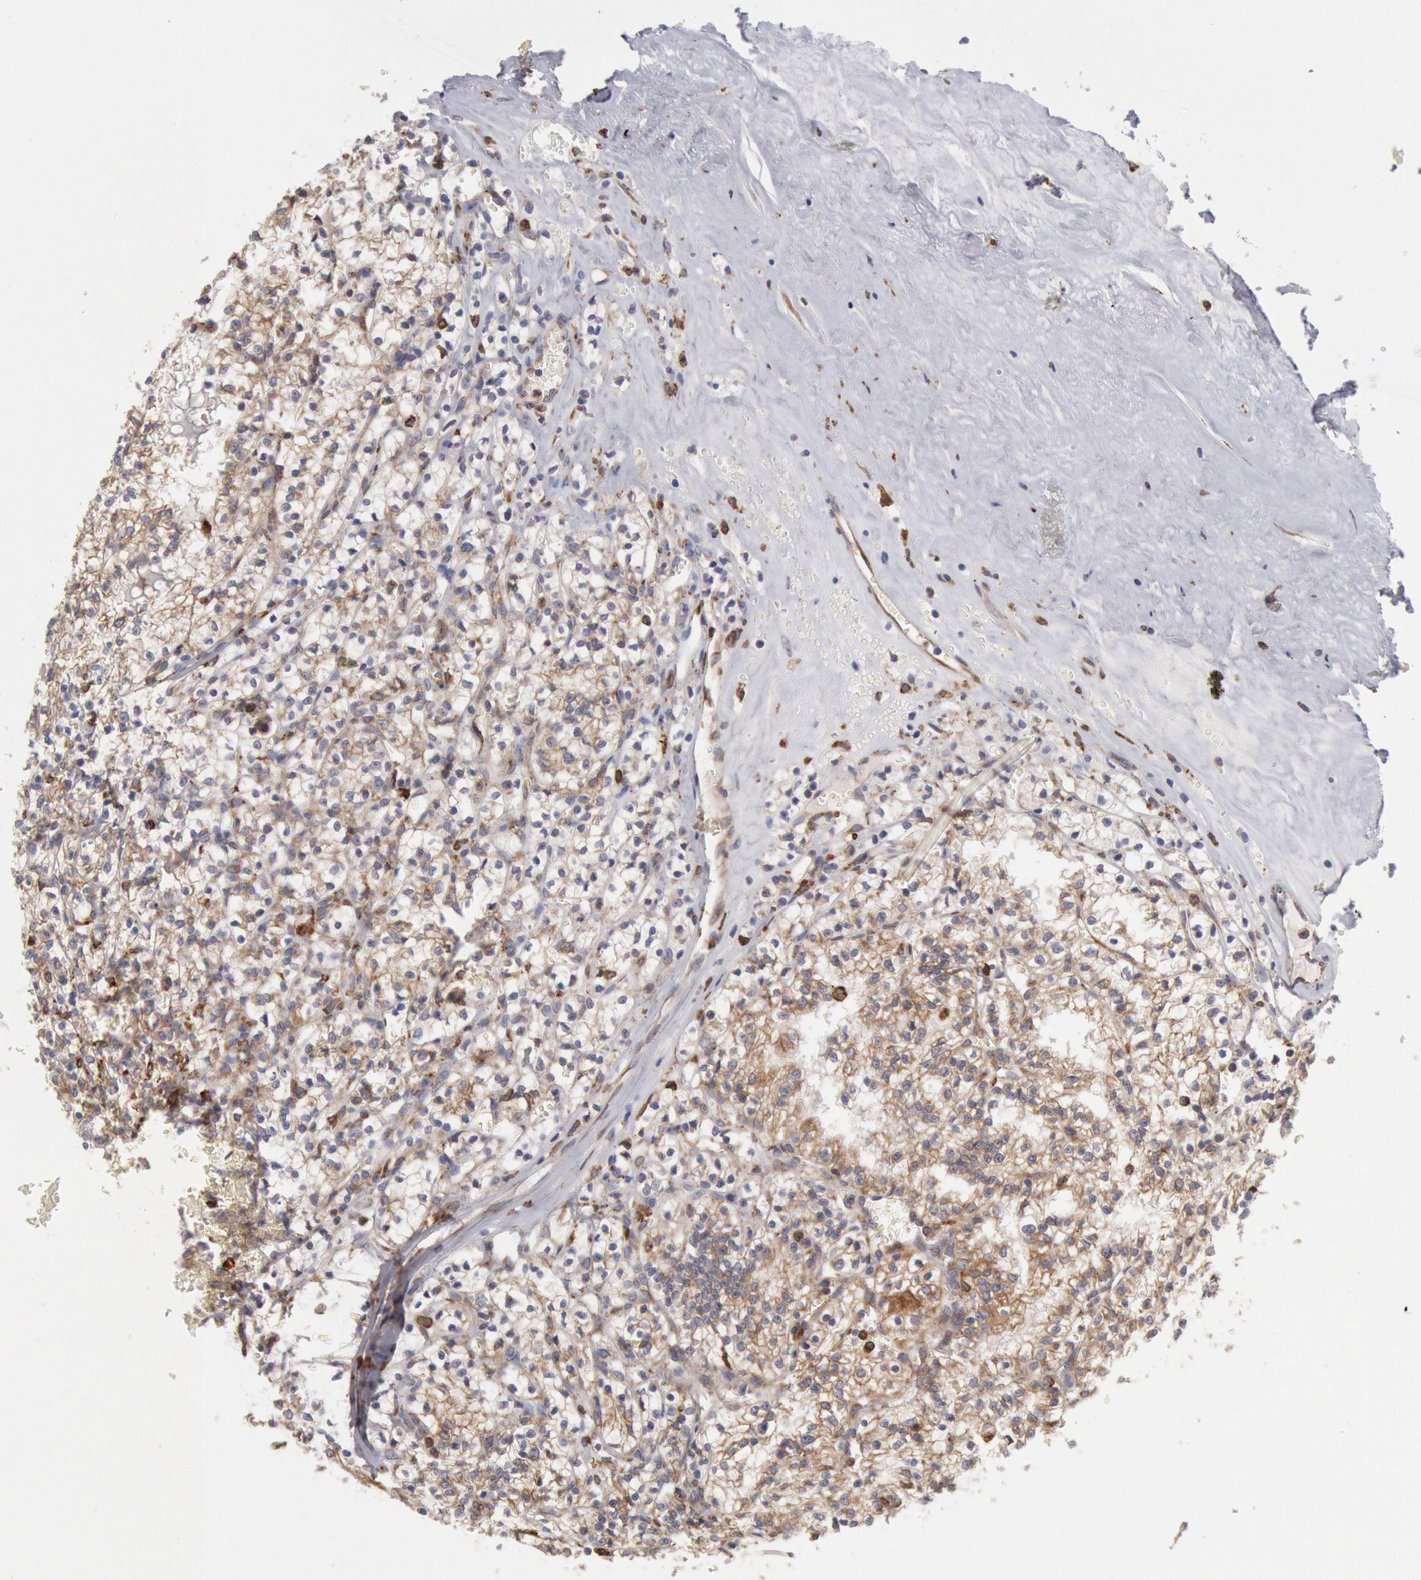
{"staining": {"intensity": "weak", "quantity": "25%-75%", "location": "cytoplasmic/membranous"}, "tissue": "renal cancer", "cell_type": "Tumor cells", "image_type": "cancer", "snomed": [{"axis": "morphology", "description": "Adenocarcinoma, NOS"}, {"axis": "topography", "description": "Kidney"}], "caption": "Immunohistochemistry image of adenocarcinoma (renal) stained for a protein (brown), which demonstrates low levels of weak cytoplasmic/membranous positivity in approximately 25%-75% of tumor cells.", "gene": "ERP44", "patient": {"sex": "male", "age": 61}}